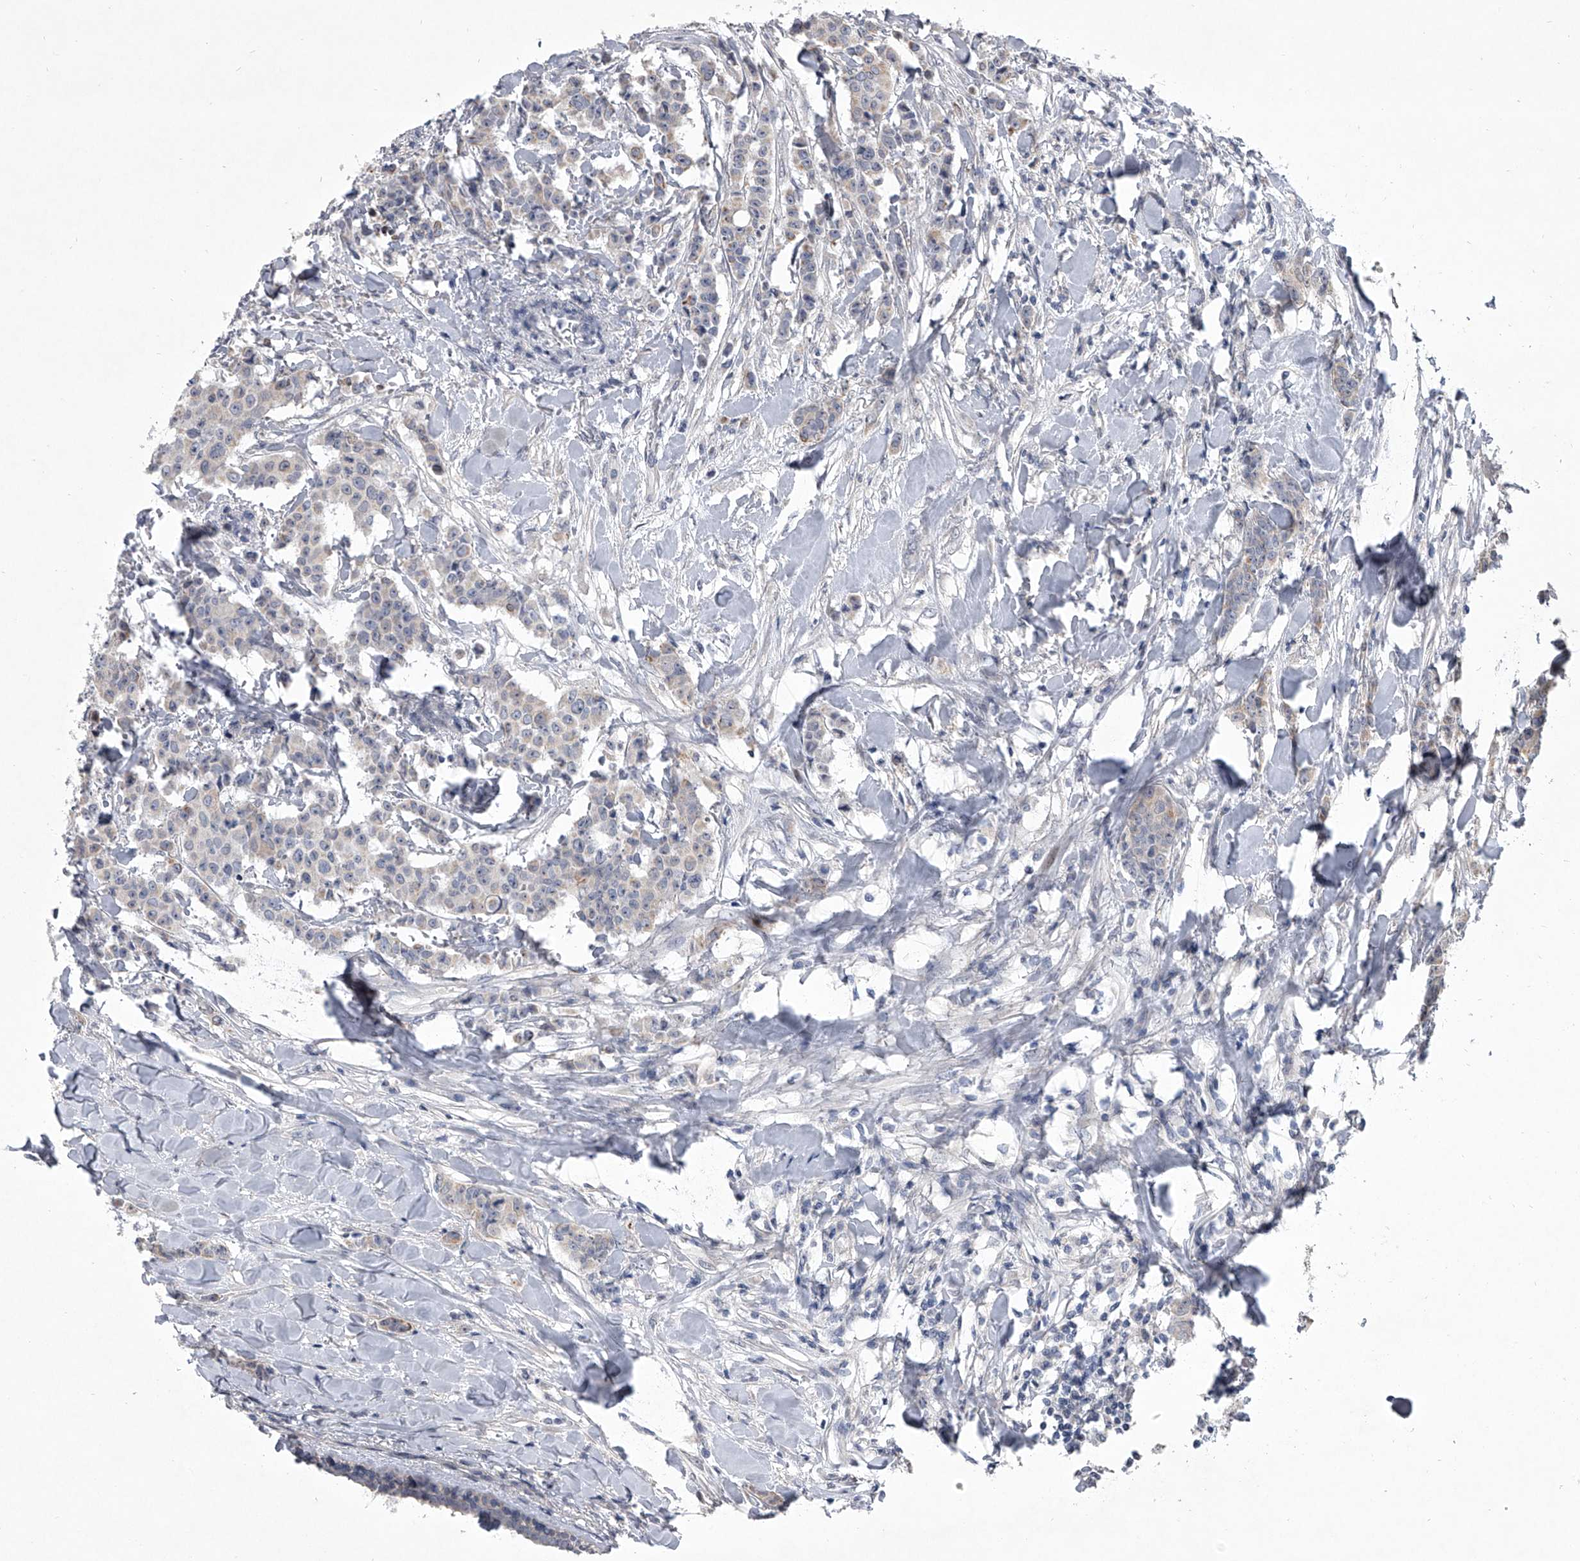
{"staining": {"intensity": "moderate", "quantity": "<25%", "location": "cytoplasmic/membranous"}, "tissue": "breast cancer", "cell_type": "Tumor cells", "image_type": "cancer", "snomed": [{"axis": "morphology", "description": "Duct carcinoma"}, {"axis": "topography", "description": "Breast"}], "caption": "Immunohistochemical staining of breast cancer (infiltrating ductal carcinoma) shows moderate cytoplasmic/membranous protein expression in approximately <25% of tumor cells. The staining is performed using DAB brown chromogen to label protein expression. The nuclei are counter-stained blue using hematoxylin.", "gene": "HEATR6", "patient": {"sex": "female", "age": 40}}